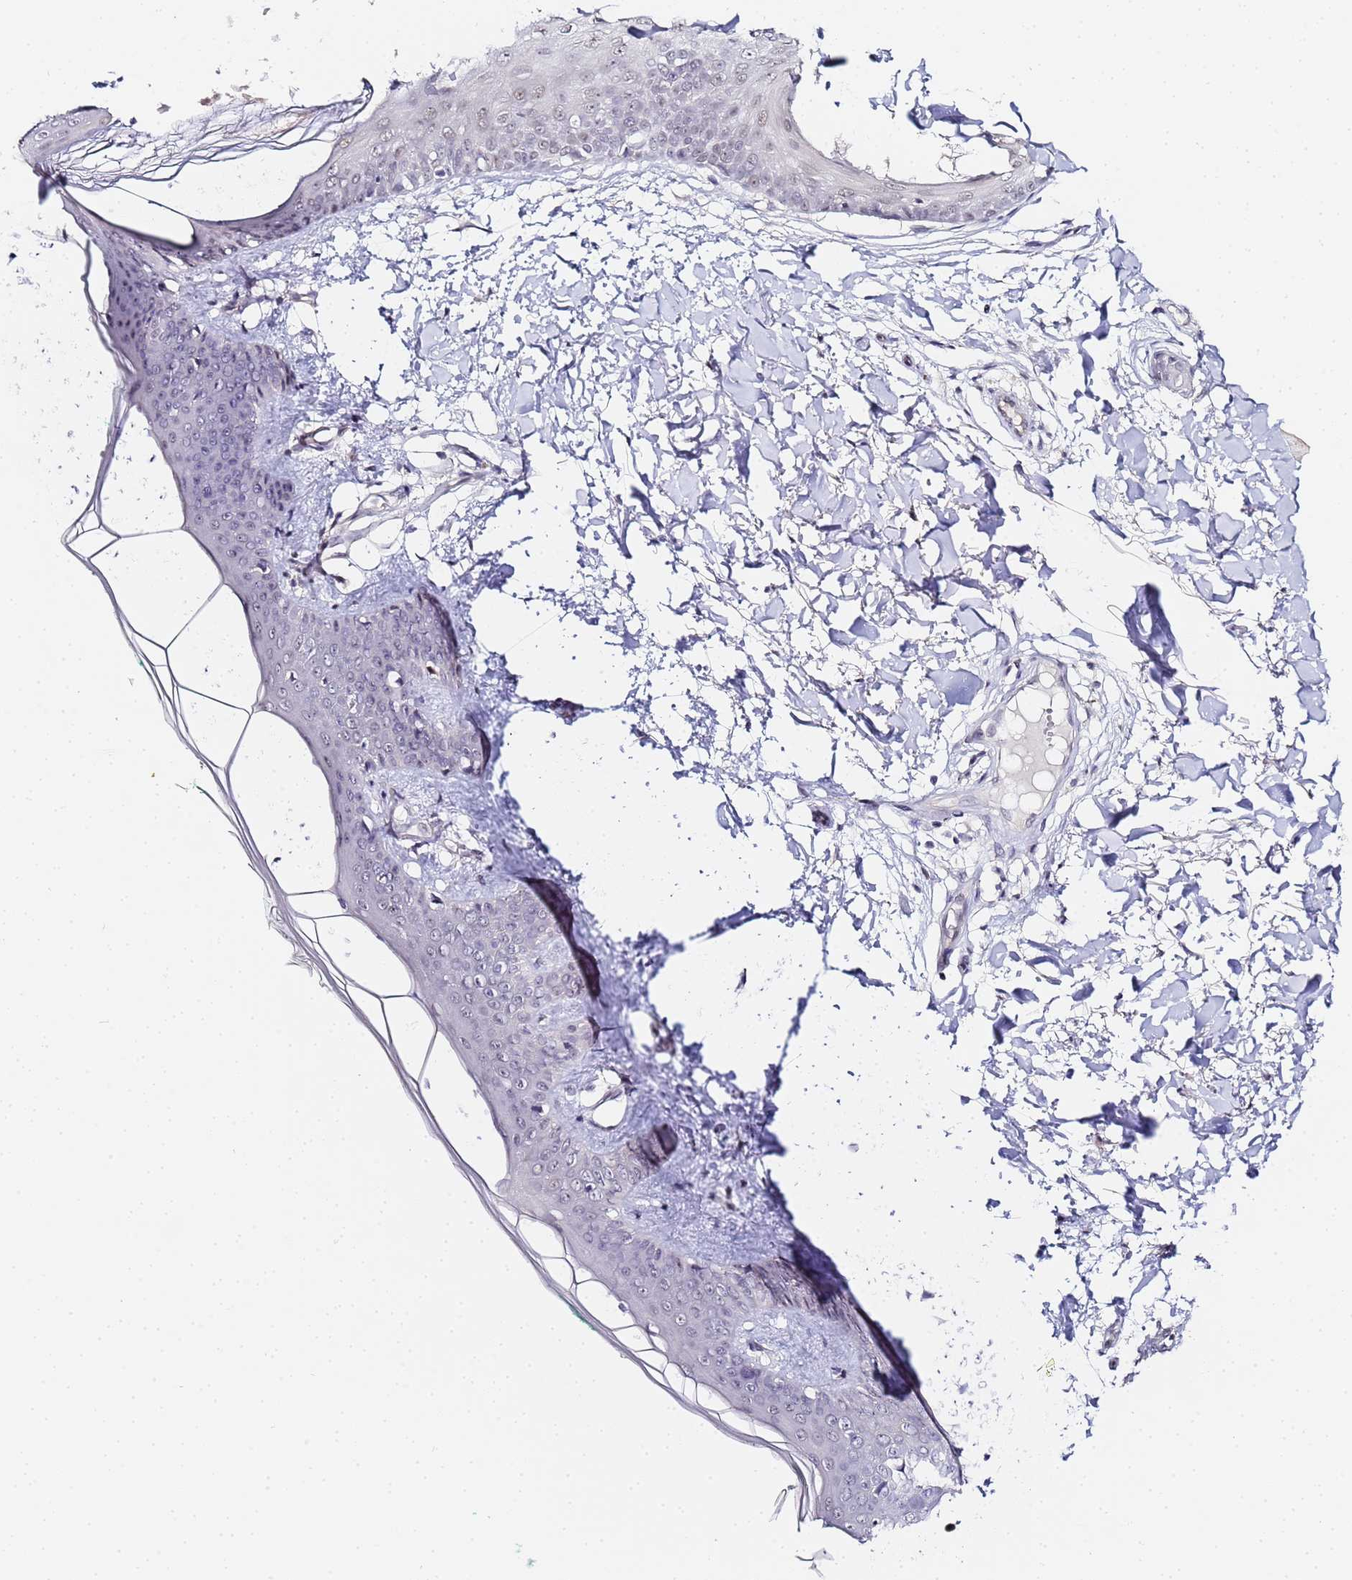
{"staining": {"intensity": "negative", "quantity": "none", "location": "none"}, "tissue": "skin", "cell_type": "Fibroblasts", "image_type": "normal", "snomed": [{"axis": "morphology", "description": "Normal tissue, NOS"}, {"axis": "topography", "description": "Skin"}], "caption": "Skin stained for a protein using immunohistochemistry displays no positivity fibroblasts.", "gene": "LSM3", "patient": {"sex": "female", "age": 34}}